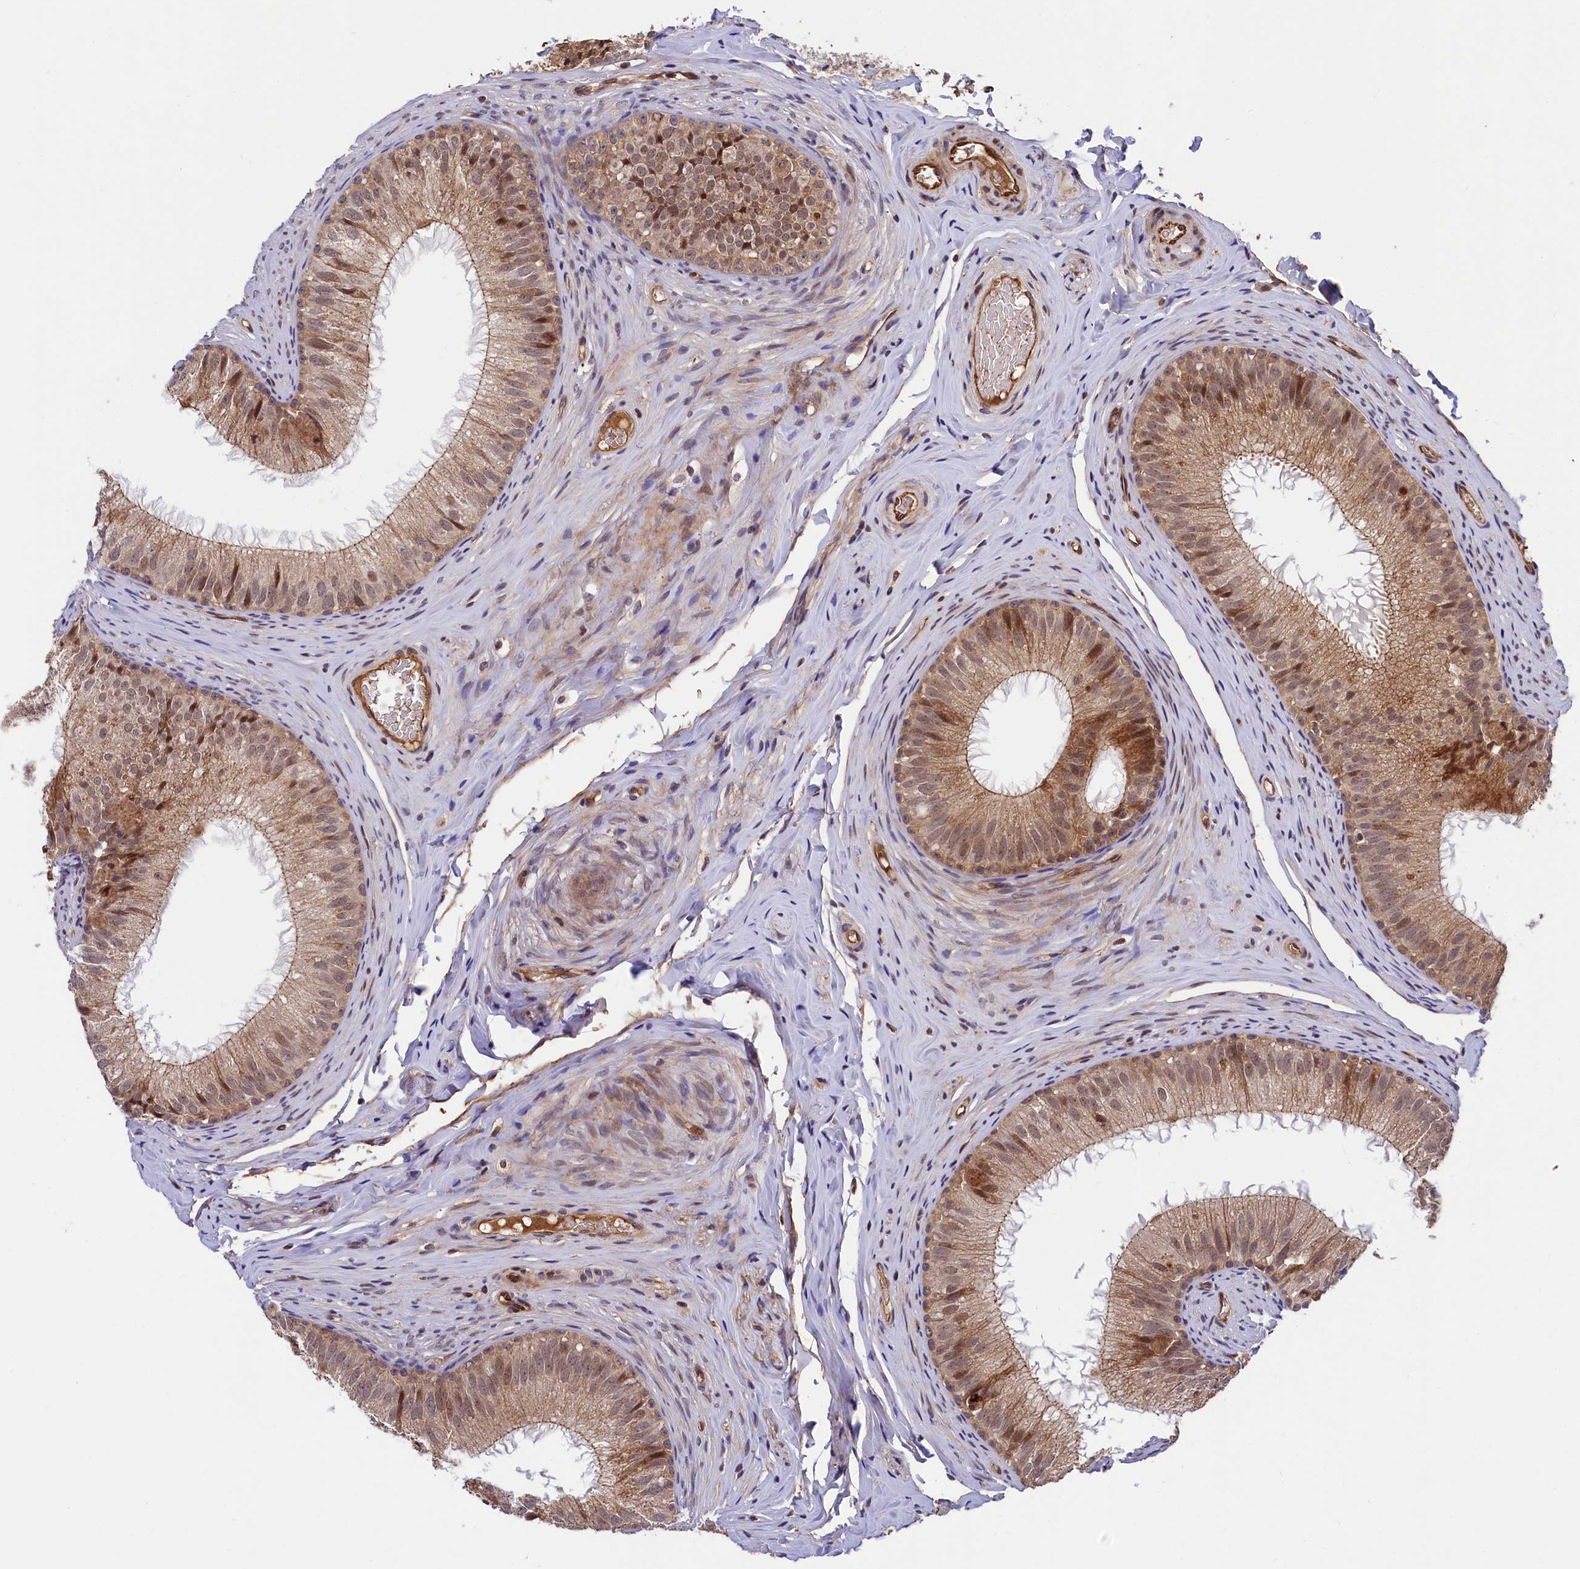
{"staining": {"intensity": "moderate", "quantity": "25%-75%", "location": "cytoplasmic/membranous,nuclear"}, "tissue": "epididymis", "cell_type": "Glandular cells", "image_type": "normal", "snomed": [{"axis": "morphology", "description": "Normal tissue, NOS"}, {"axis": "topography", "description": "Epididymis"}], "caption": "An IHC micrograph of benign tissue is shown. Protein staining in brown labels moderate cytoplasmic/membranous,nuclear positivity in epididymis within glandular cells. (IHC, brightfield microscopy, high magnification).", "gene": "ARL14EP", "patient": {"sex": "male", "age": 34}}